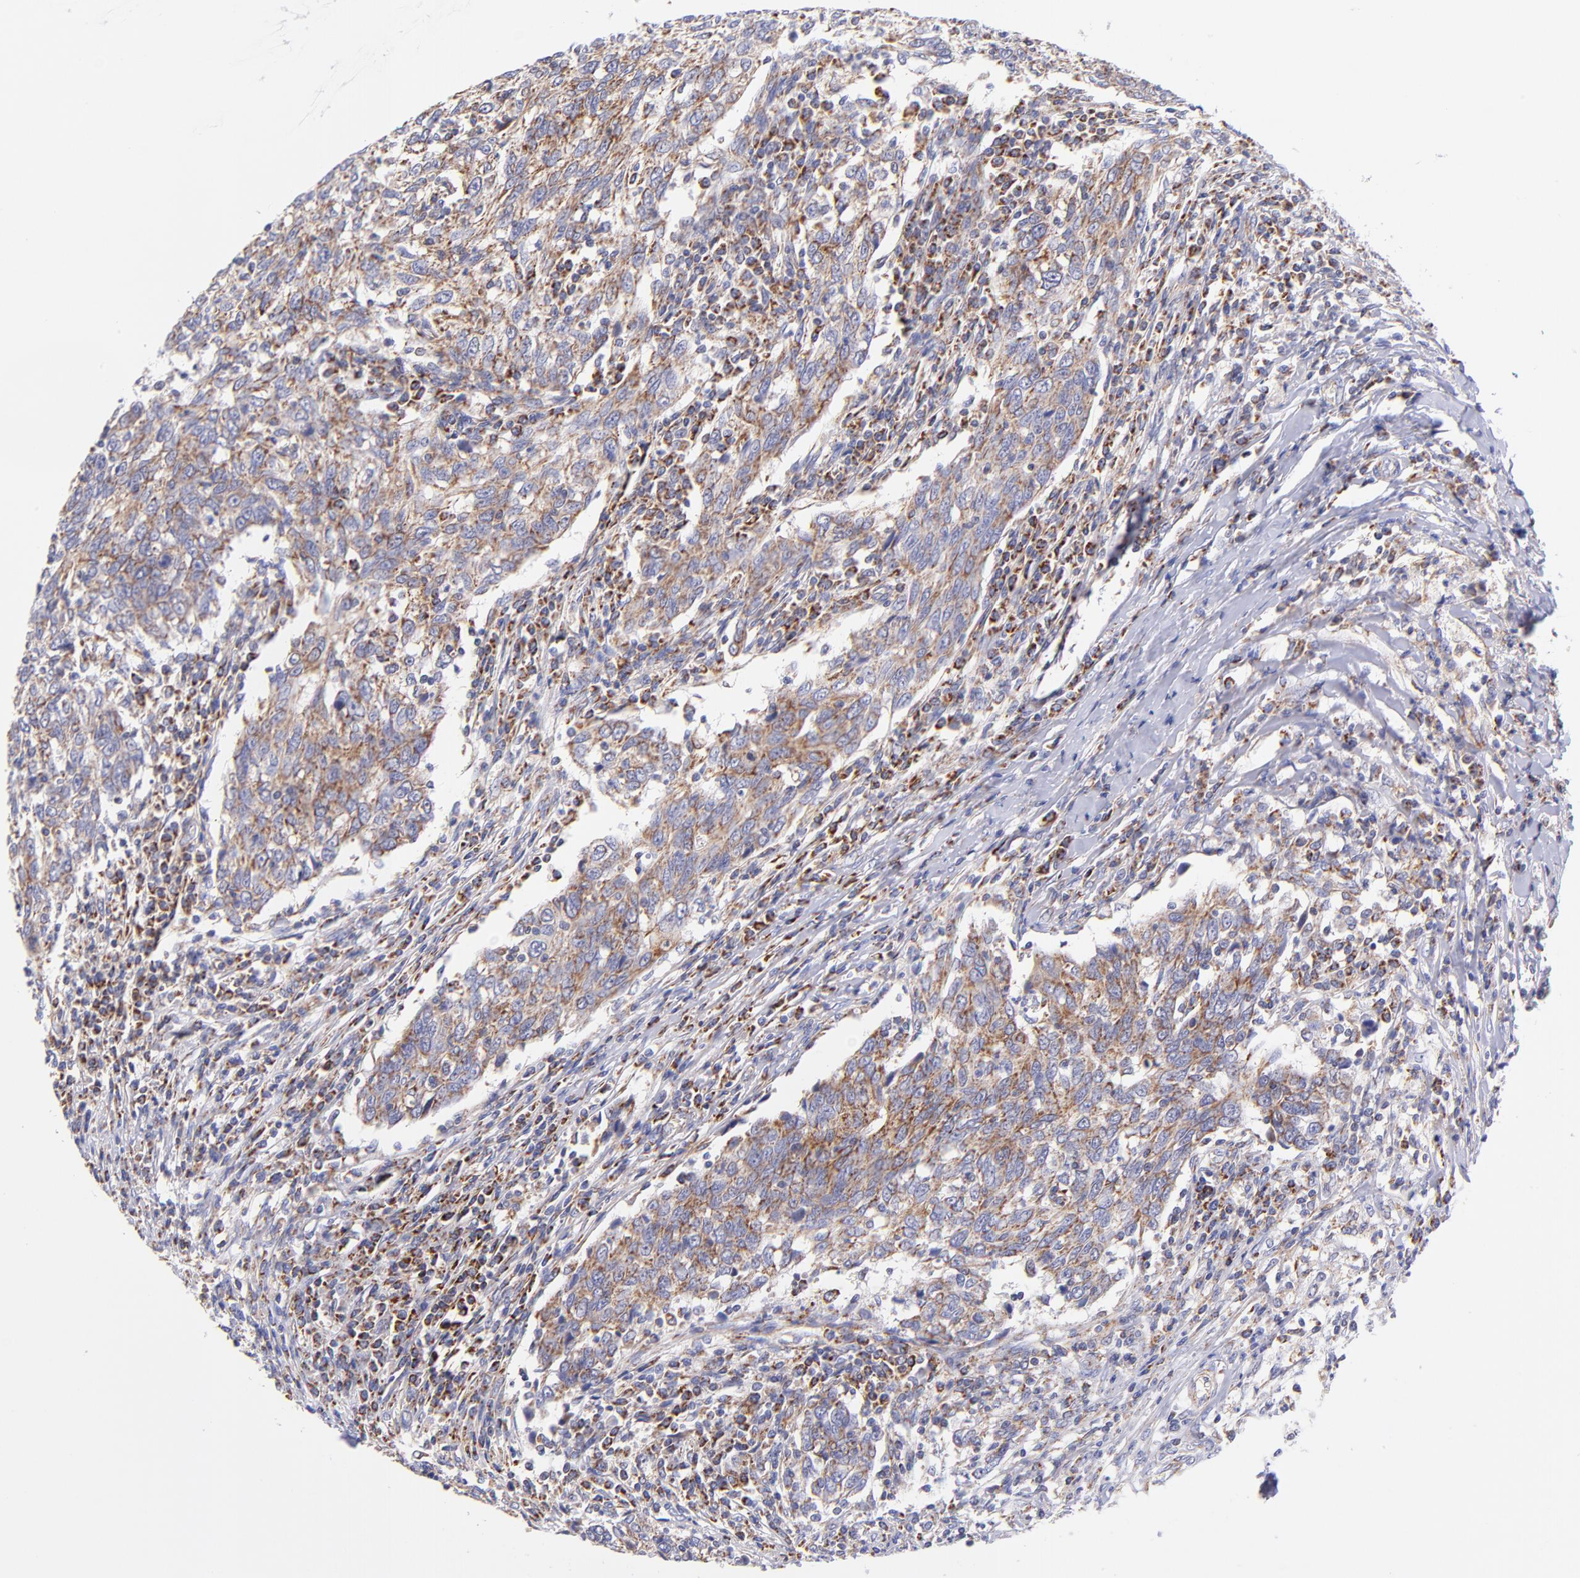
{"staining": {"intensity": "moderate", "quantity": "25%-75%", "location": "cytoplasmic/membranous"}, "tissue": "breast cancer", "cell_type": "Tumor cells", "image_type": "cancer", "snomed": [{"axis": "morphology", "description": "Duct carcinoma"}, {"axis": "topography", "description": "Breast"}], "caption": "Moderate cytoplasmic/membranous positivity is present in approximately 25%-75% of tumor cells in breast cancer (infiltrating ductal carcinoma).", "gene": "NDUFB7", "patient": {"sex": "female", "age": 50}}